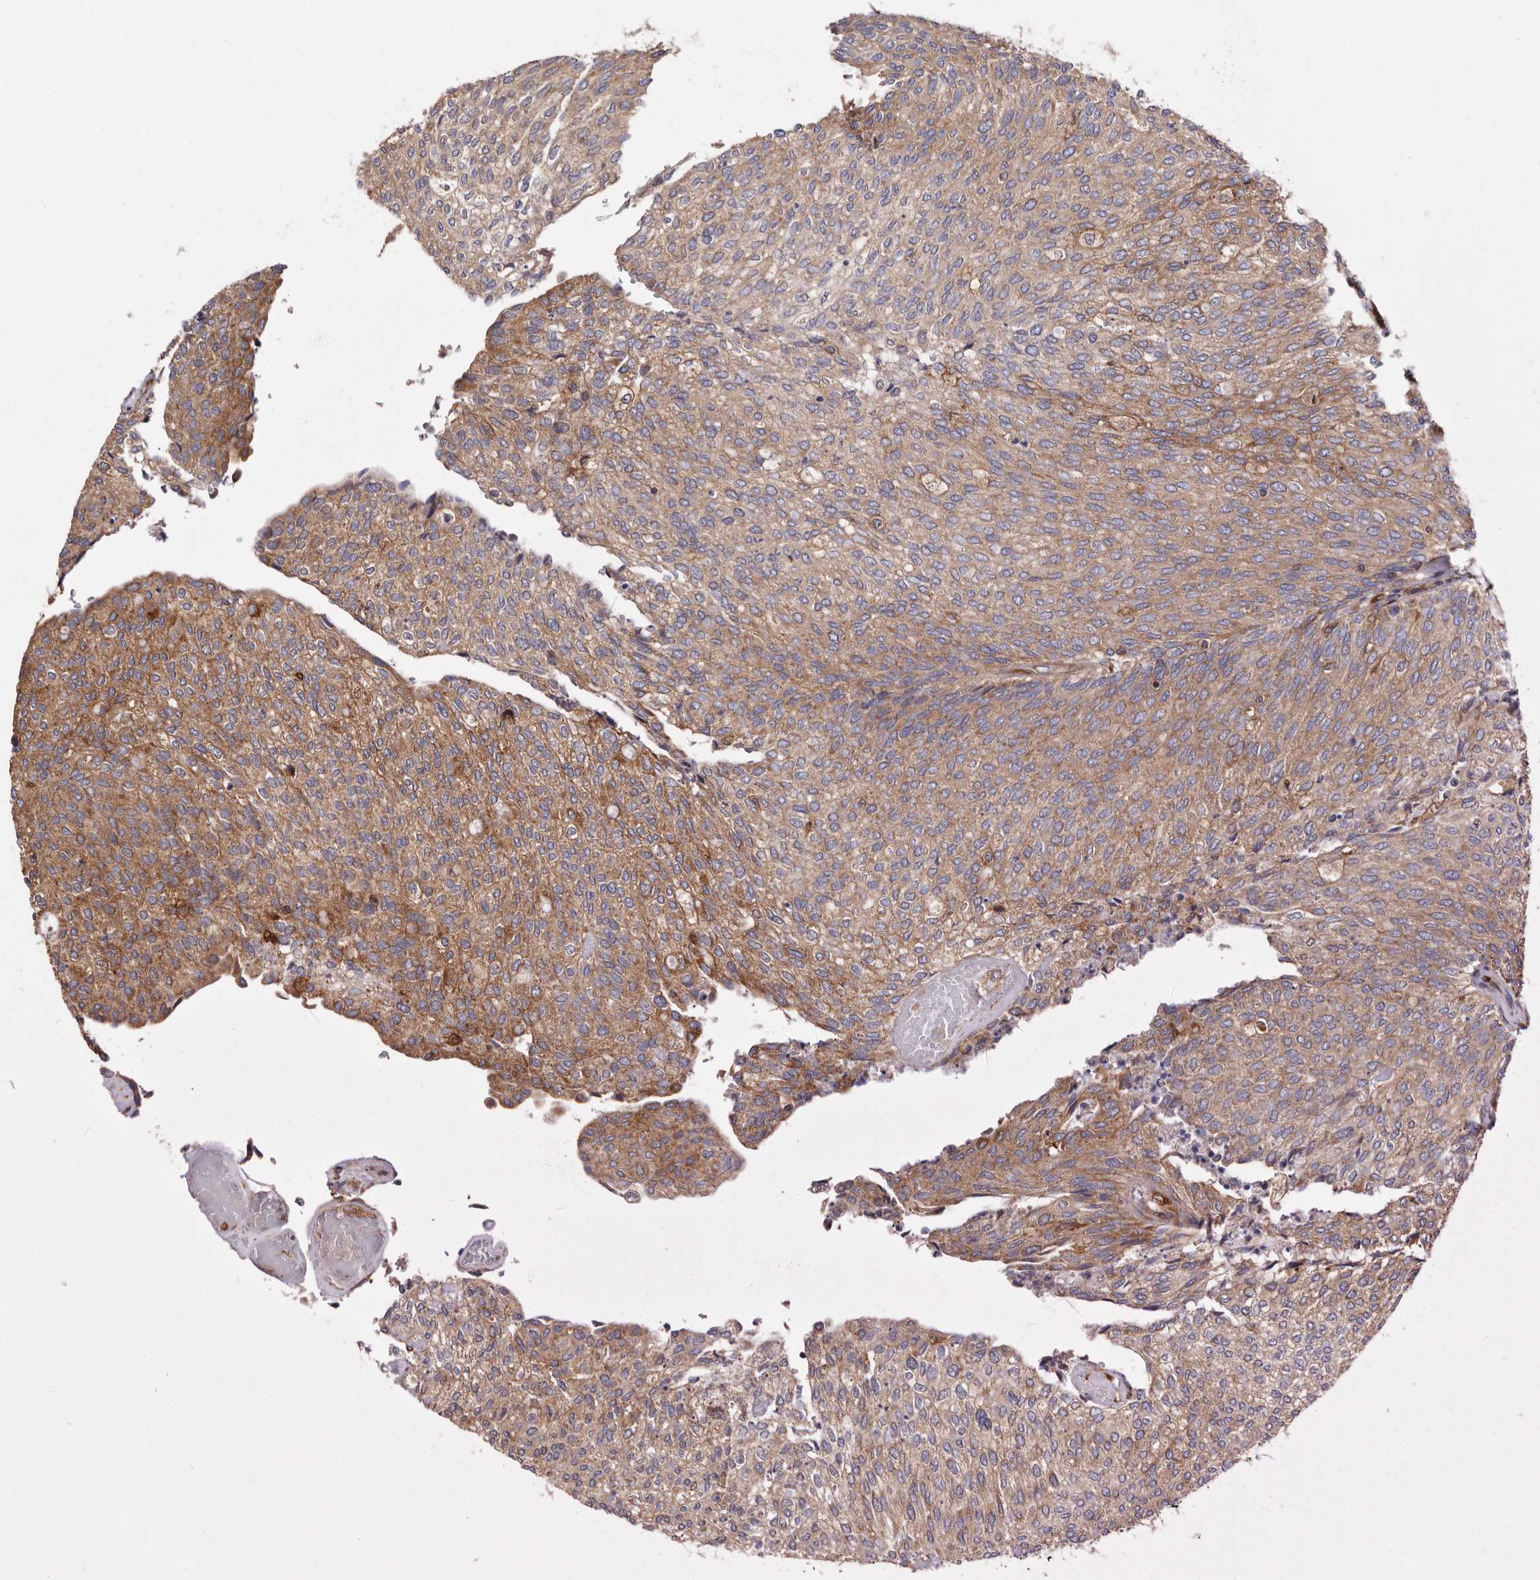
{"staining": {"intensity": "weak", "quantity": ">75%", "location": "cytoplasmic/membranous"}, "tissue": "urothelial cancer", "cell_type": "Tumor cells", "image_type": "cancer", "snomed": [{"axis": "morphology", "description": "Urothelial carcinoma, Low grade"}, {"axis": "topography", "description": "Urinary bladder"}], "caption": "DAB immunohistochemical staining of urothelial carcinoma (low-grade) shows weak cytoplasmic/membranous protein staining in approximately >75% of tumor cells. (Brightfield microscopy of DAB IHC at high magnification).", "gene": "COQ8B", "patient": {"sex": "female", "age": 79}}